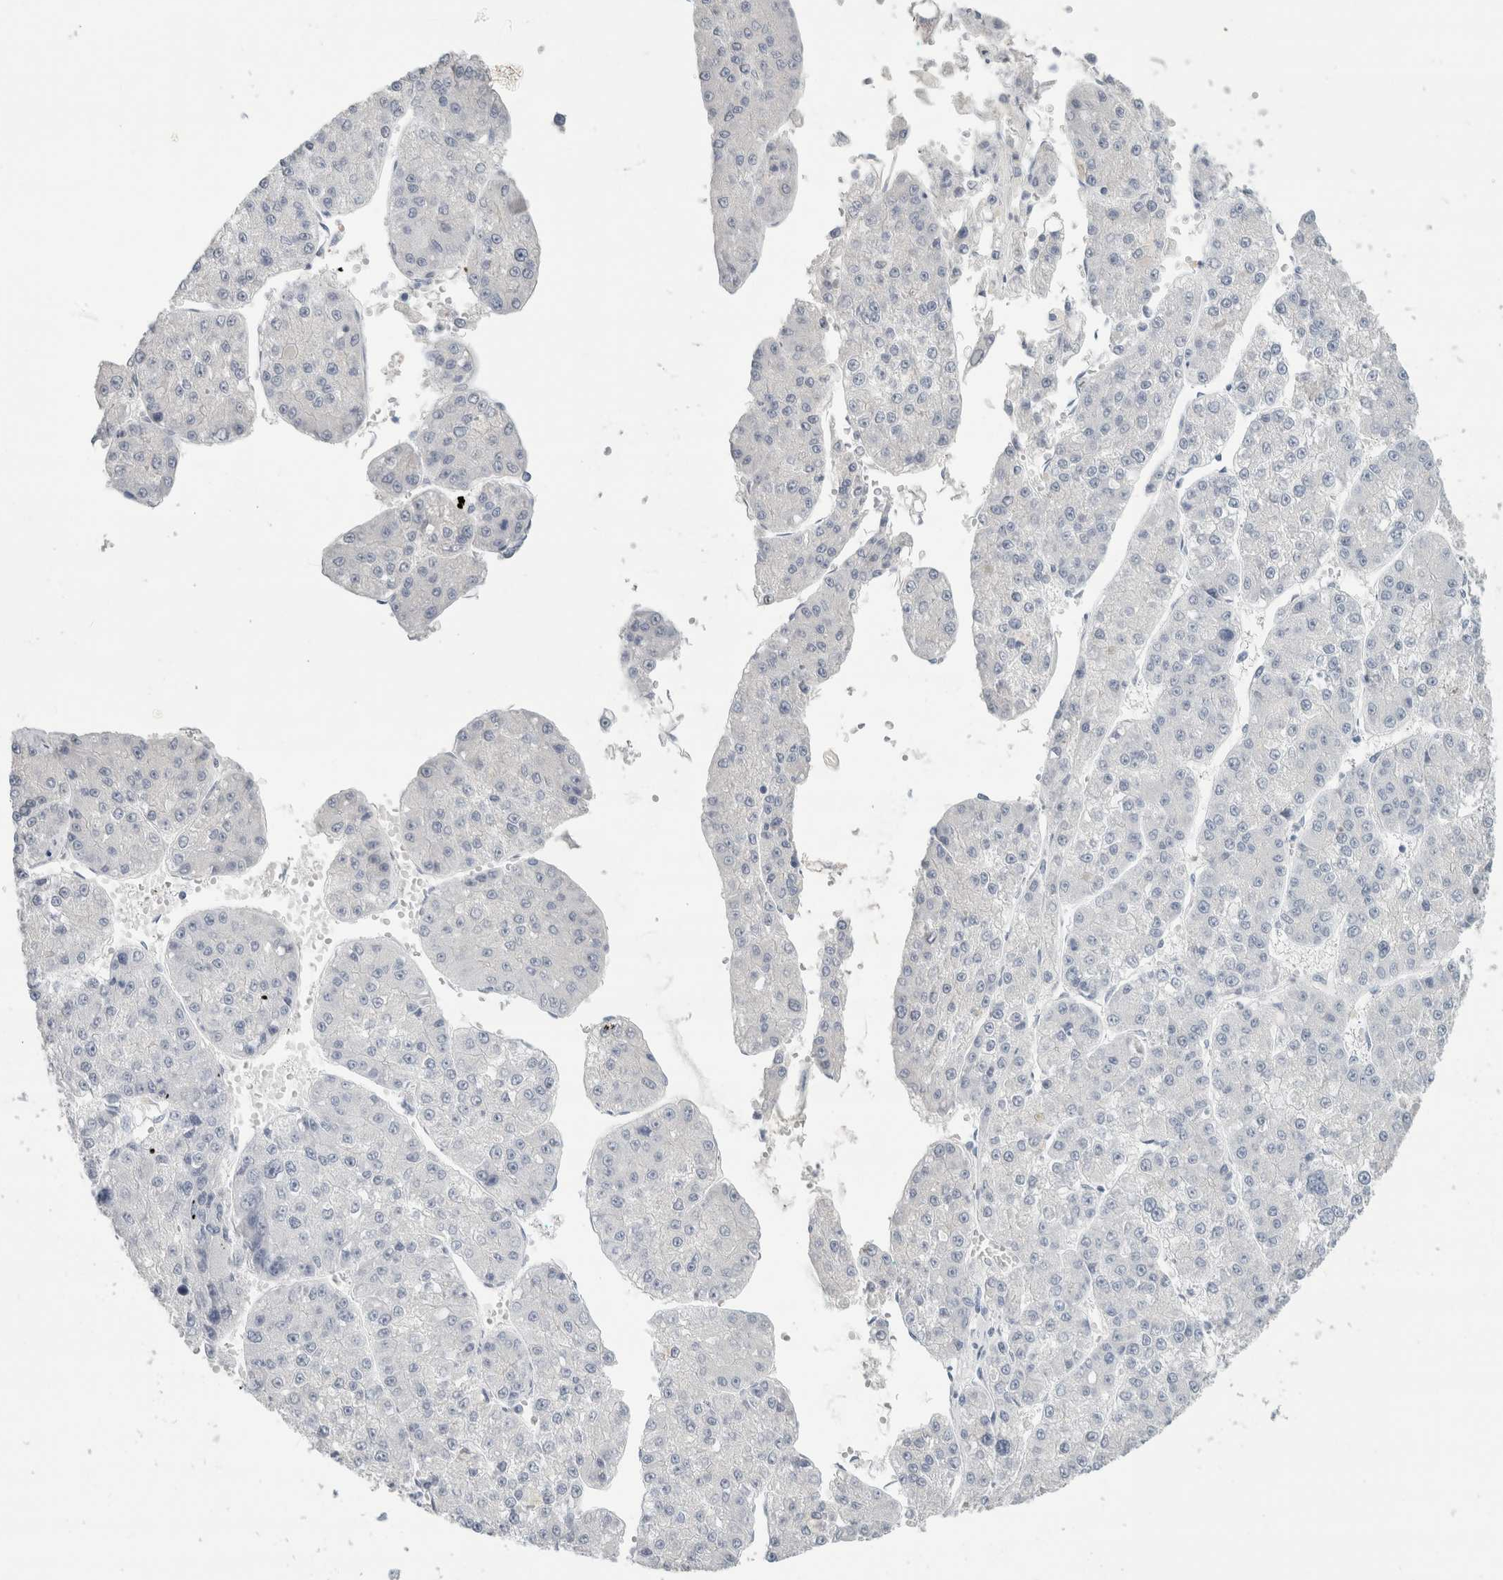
{"staining": {"intensity": "negative", "quantity": "none", "location": "none"}, "tissue": "liver cancer", "cell_type": "Tumor cells", "image_type": "cancer", "snomed": [{"axis": "morphology", "description": "Carcinoma, Hepatocellular, NOS"}, {"axis": "topography", "description": "Liver"}], "caption": "The immunohistochemistry (IHC) histopathology image has no significant positivity in tumor cells of liver cancer (hepatocellular carcinoma) tissue.", "gene": "SLC6A1", "patient": {"sex": "female", "age": 73}}